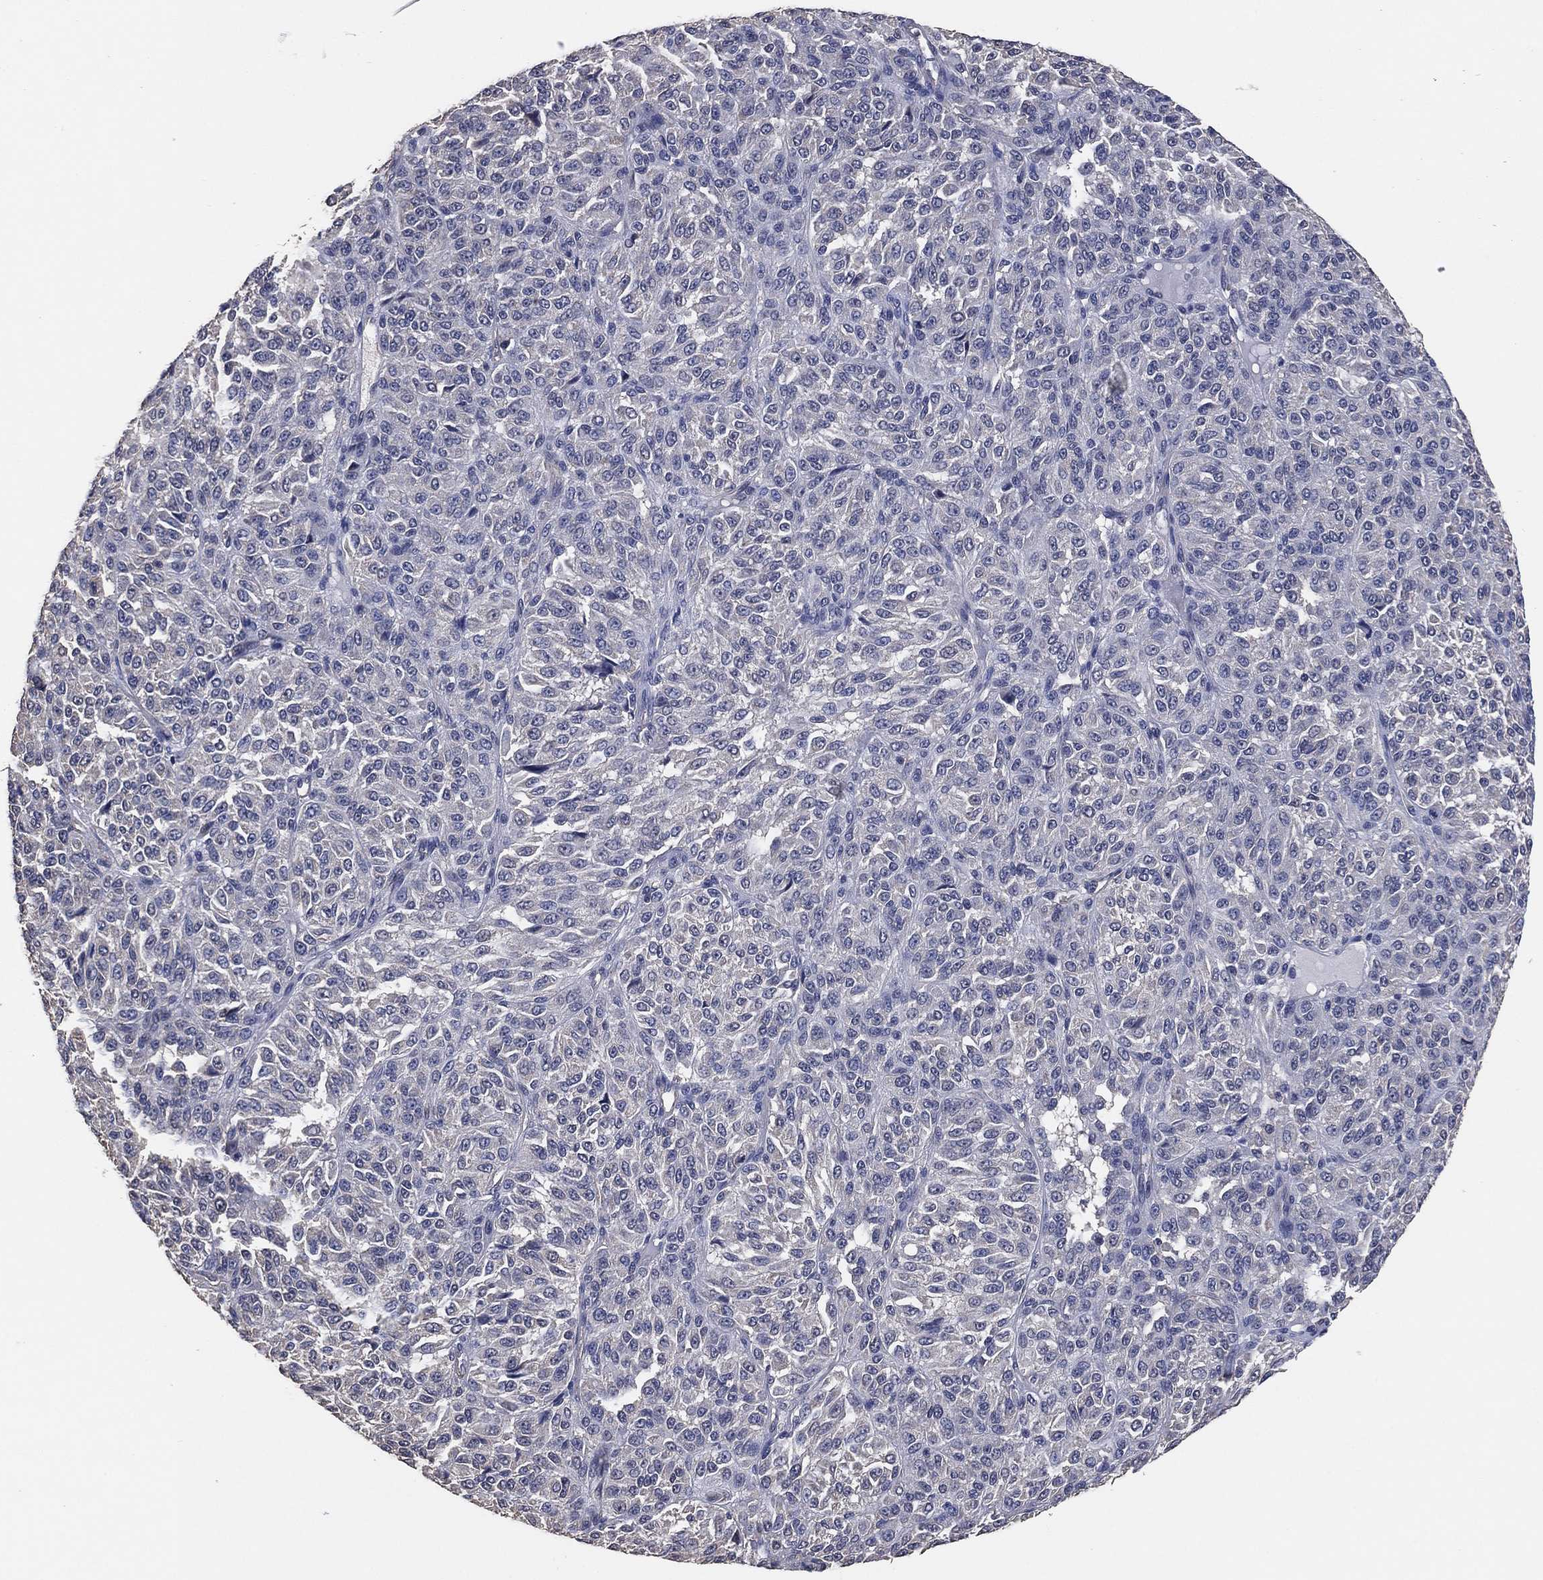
{"staining": {"intensity": "negative", "quantity": "none", "location": "none"}, "tissue": "melanoma", "cell_type": "Tumor cells", "image_type": "cancer", "snomed": [{"axis": "morphology", "description": "Malignant melanoma, Metastatic site"}, {"axis": "topography", "description": "Brain"}], "caption": "The histopathology image demonstrates no significant staining in tumor cells of malignant melanoma (metastatic site). (Stains: DAB immunohistochemistry (IHC) with hematoxylin counter stain, Microscopy: brightfield microscopy at high magnification).", "gene": "KLK5", "patient": {"sex": "female", "age": 56}}